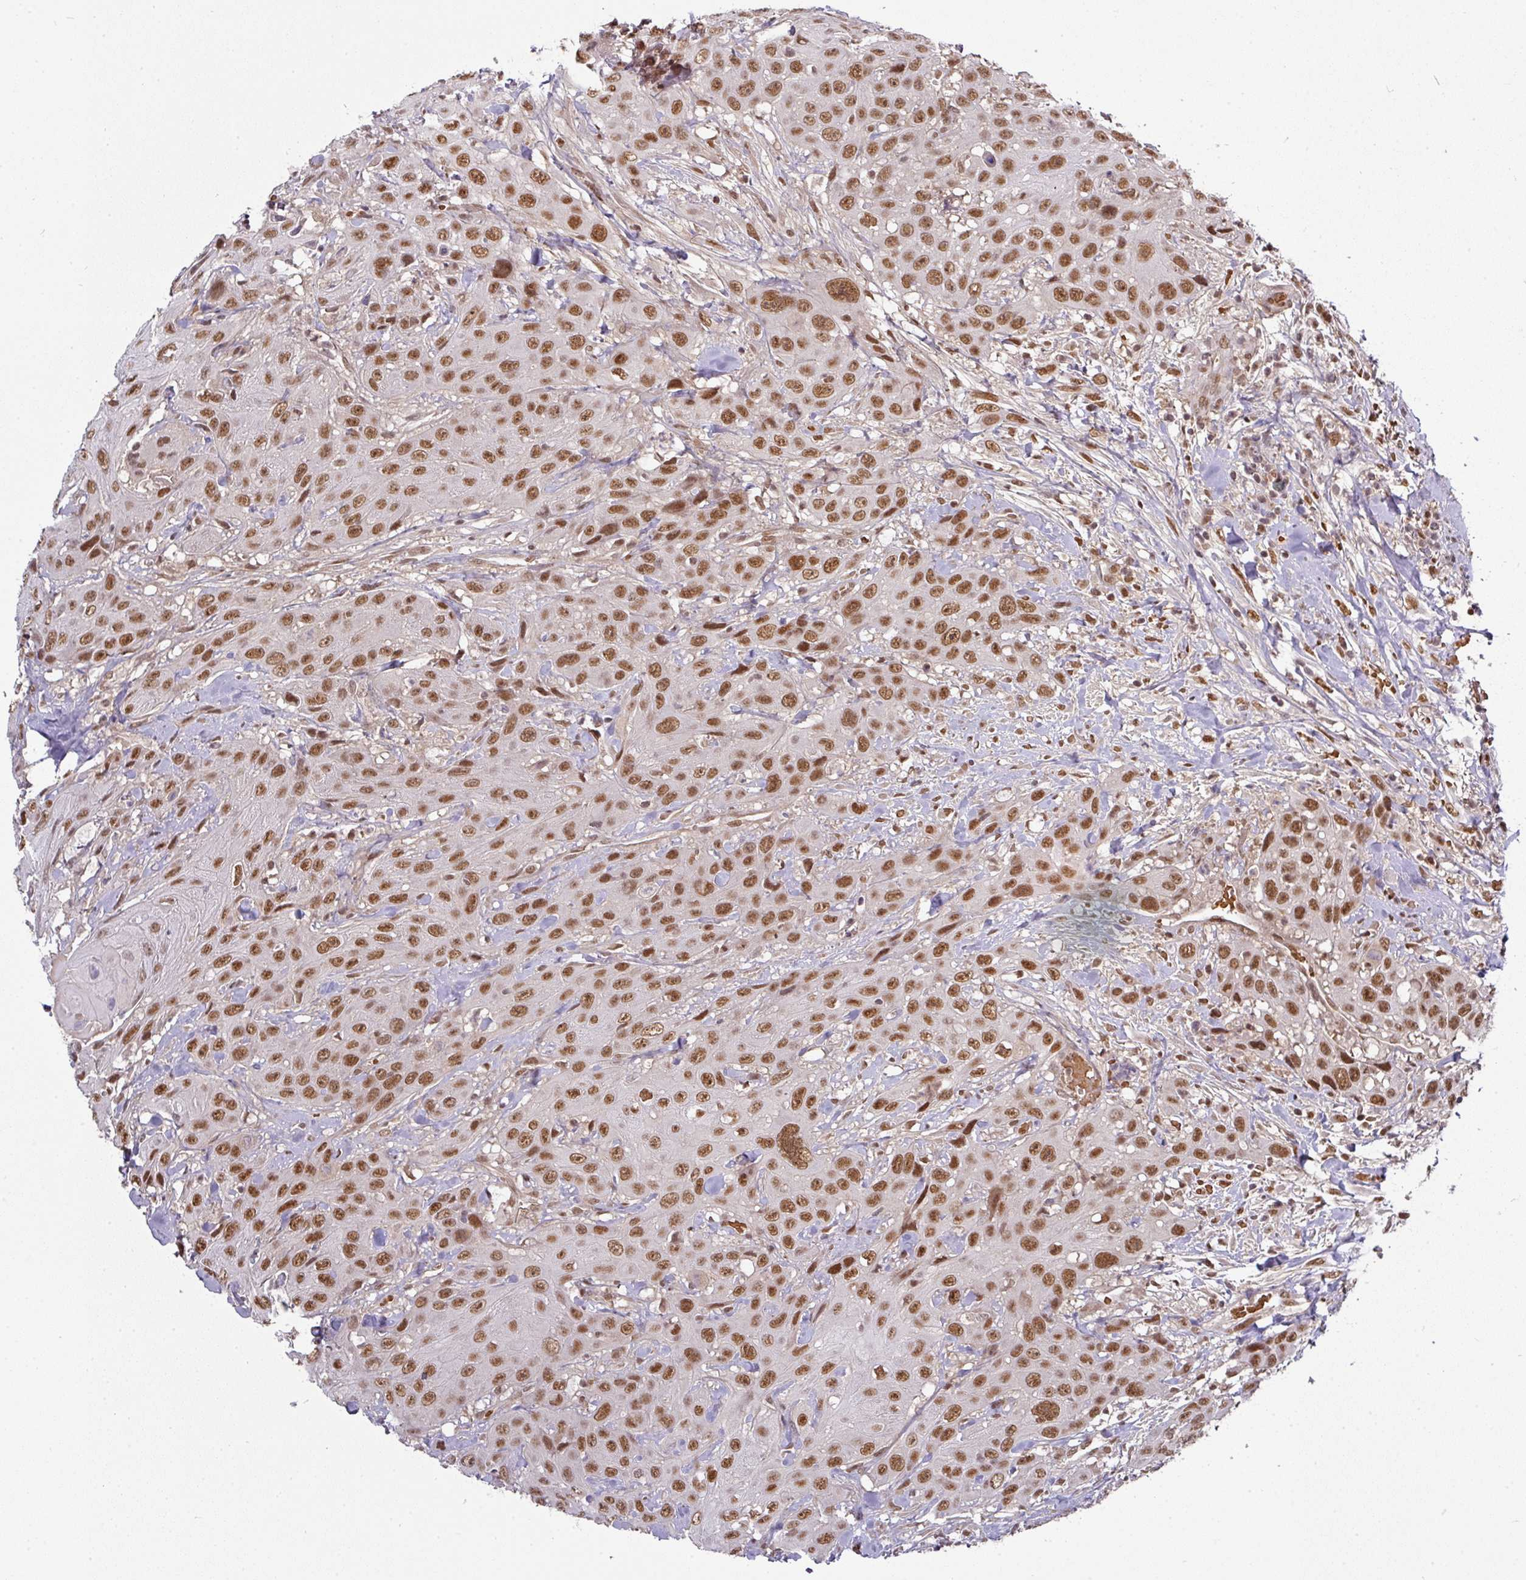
{"staining": {"intensity": "moderate", "quantity": ">75%", "location": "nuclear"}, "tissue": "head and neck cancer", "cell_type": "Tumor cells", "image_type": "cancer", "snomed": [{"axis": "morphology", "description": "Squamous cell carcinoma, NOS"}, {"axis": "topography", "description": "Head-Neck"}], "caption": "Squamous cell carcinoma (head and neck) was stained to show a protein in brown. There is medium levels of moderate nuclear positivity in approximately >75% of tumor cells. (brown staining indicates protein expression, while blue staining denotes nuclei).", "gene": "CIC", "patient": {"sex": "male", "age": 81}}